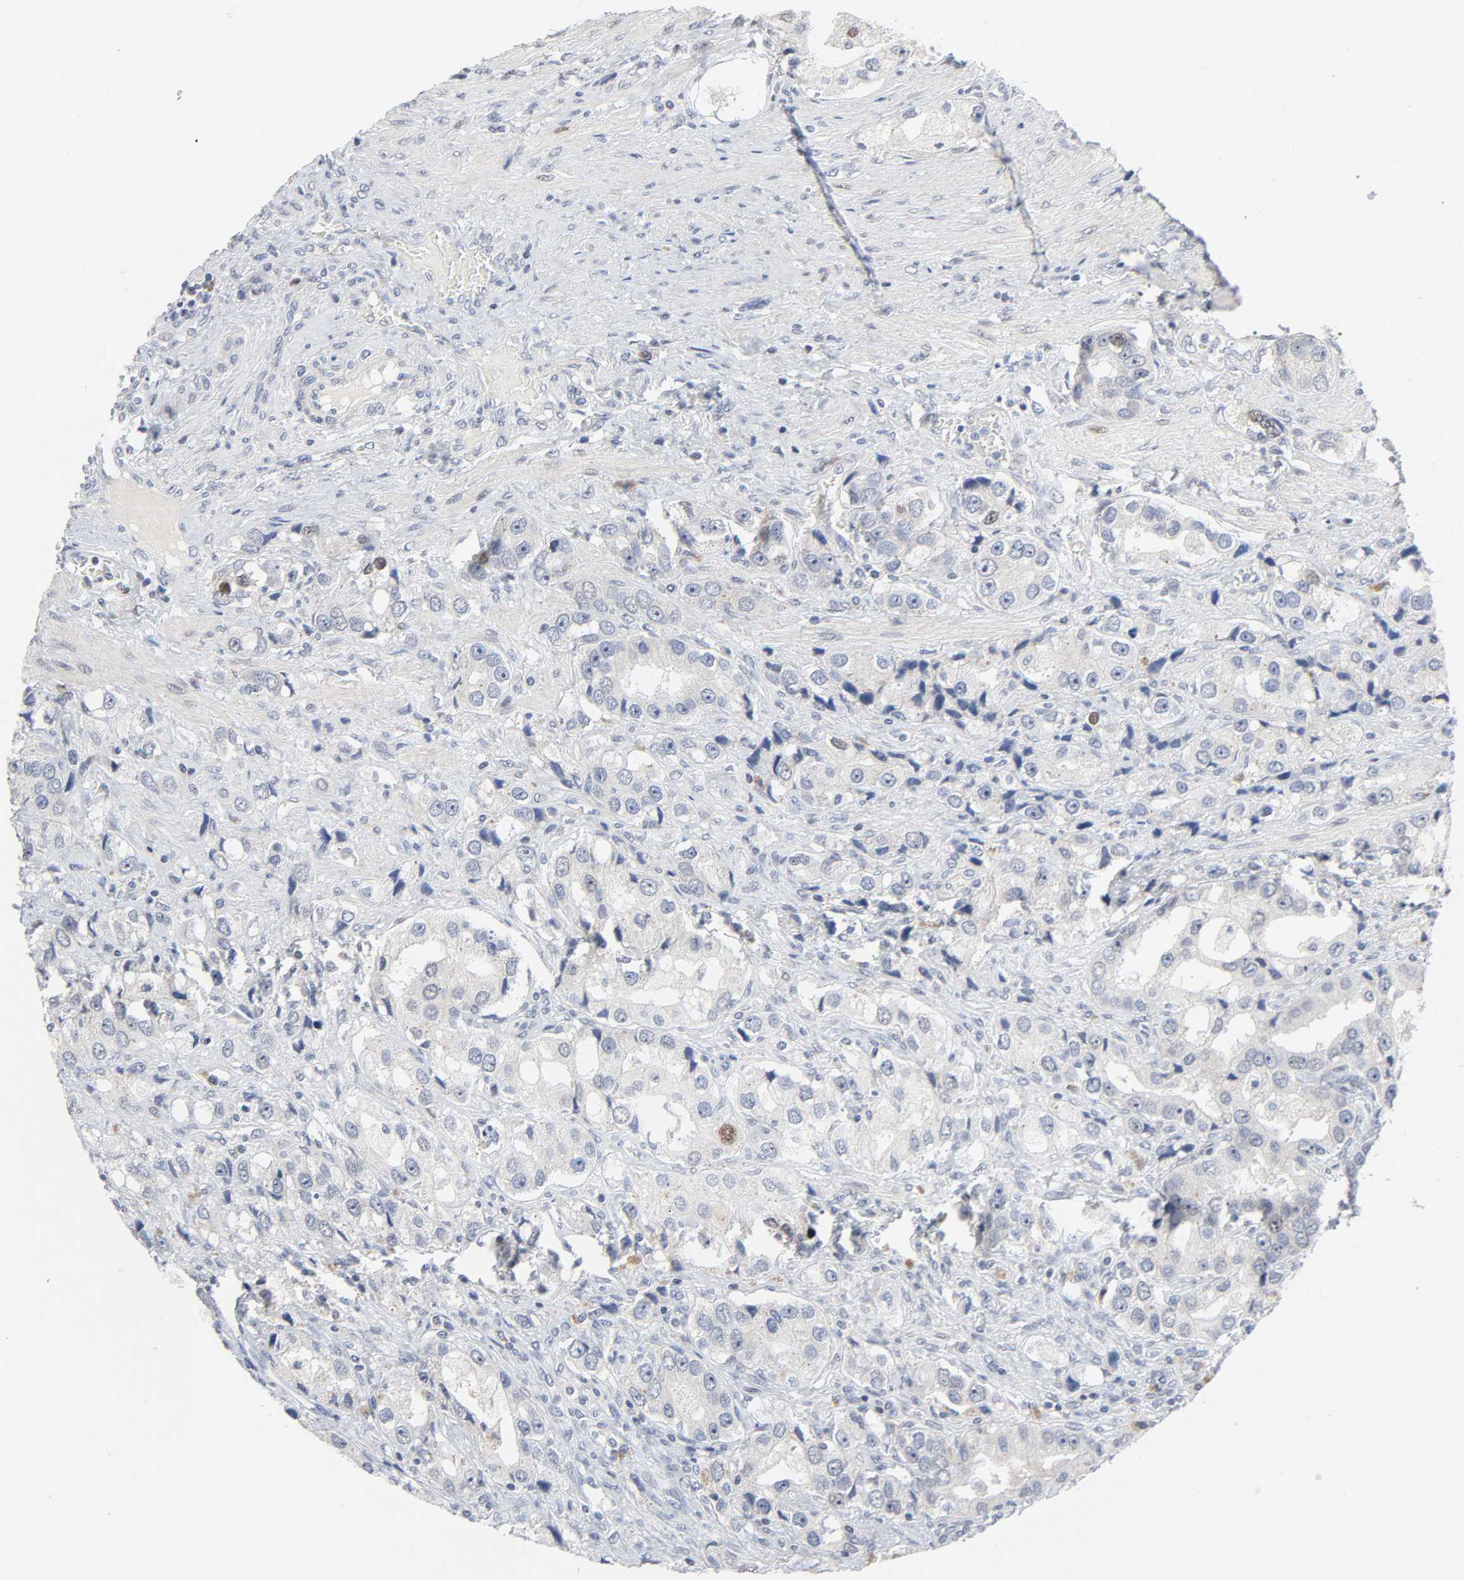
{"staining": {"intensity": "weak", "quantity": "<25%", "location": "nuclear"}, "tissue": "prostate cancer", "cell_type": "Tumor cells", "image_type": "cancer", "snomed": [{"axis": "morphology", "description": "Adenocarcinoma, High grade"}, {"axis": "topography", "description": "Prostate"}], "caption": "The immunohistochemistry (IHC) micrograph has no significant positivity in tumor cells of prostate high-grade adenocarcinoma tissue.", "gene": "WEE1", "patient": {"sex": "male", "age": 63}}